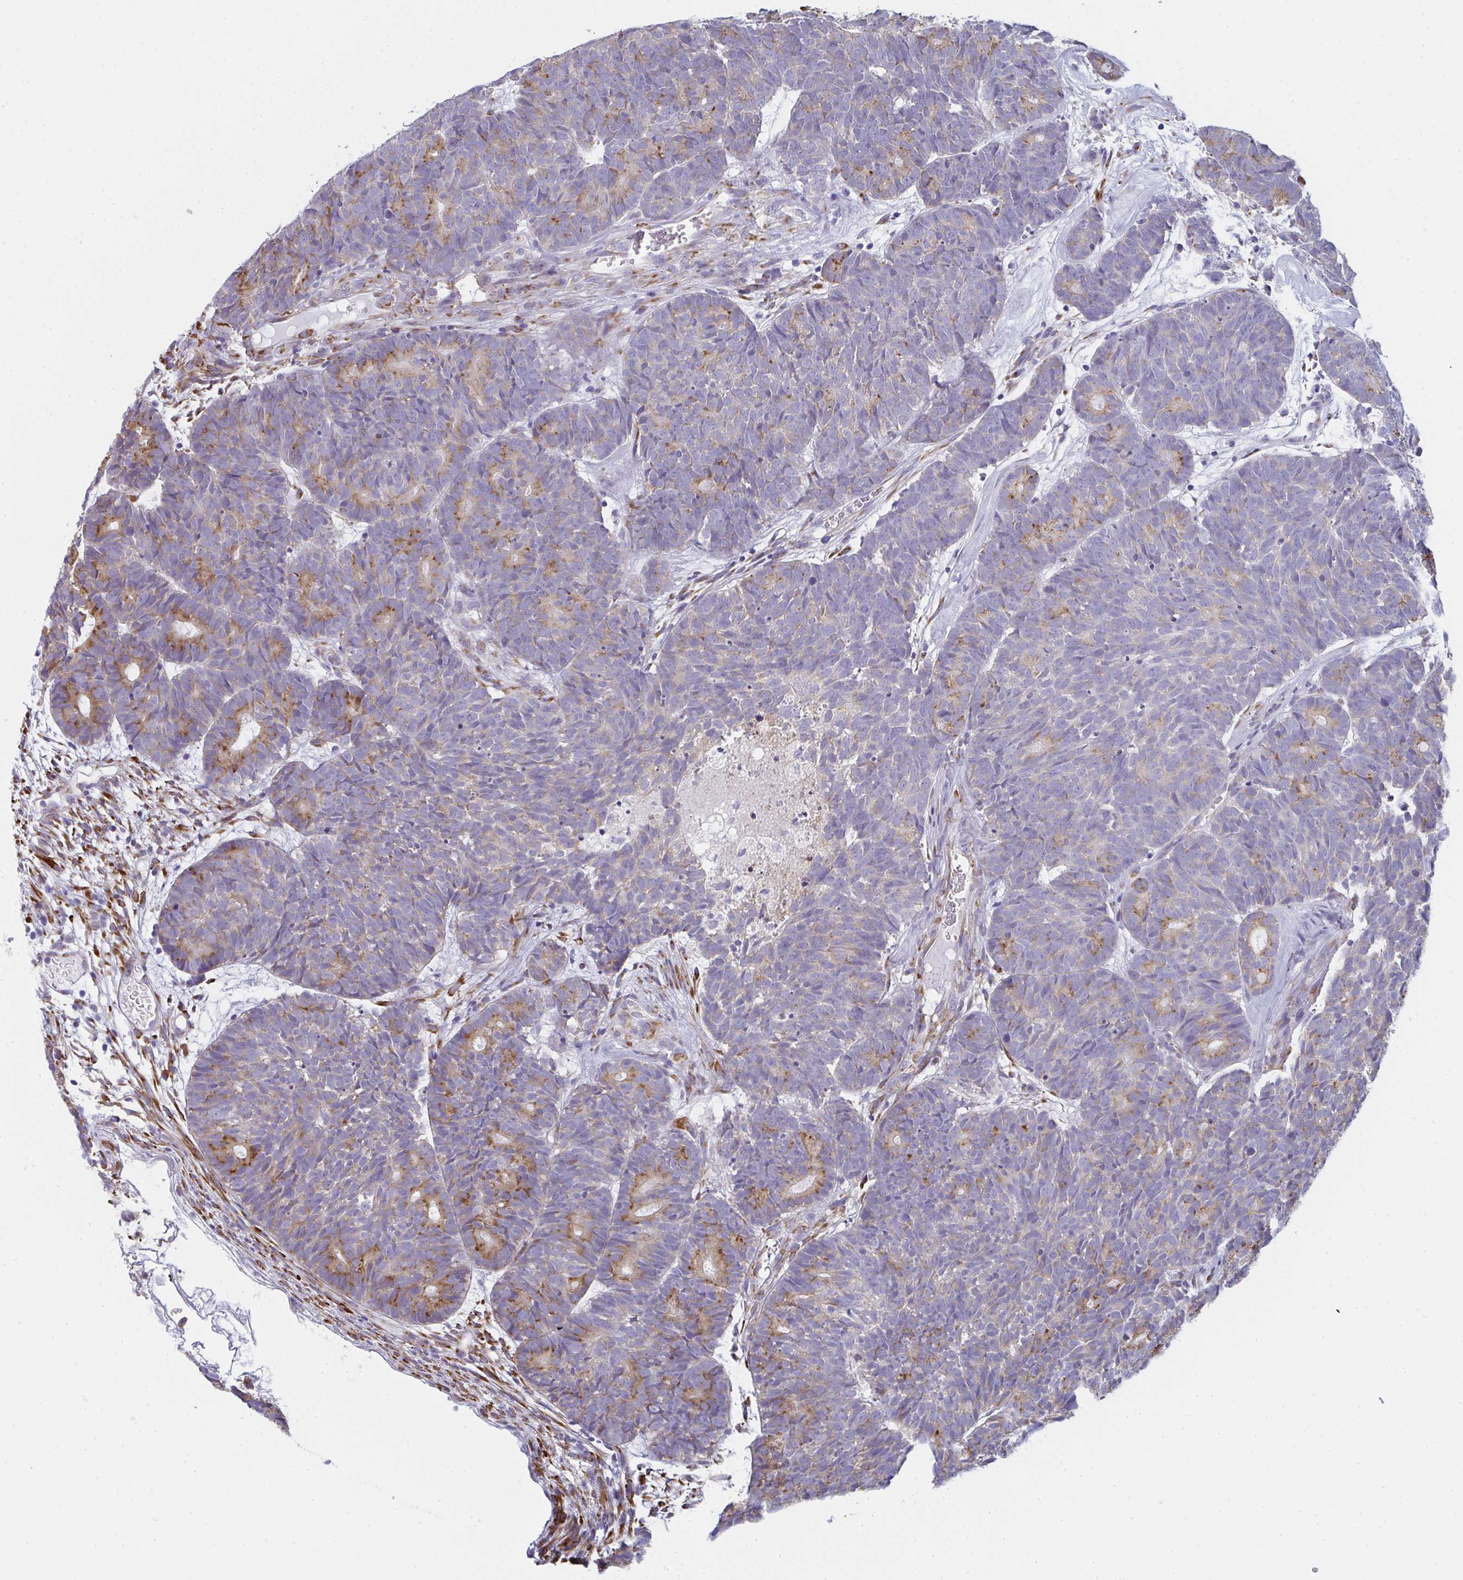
{"staining": {"intensity": "moderate", "quantity": "25%-75%", "location": "cytoplasmic/membranous"}, "tissue": "head and neck cancer", "cell_type": "Tumor cells", "image_type": "cancer", "snomed": [{"axis": "morphology", "description": "Adenocarcinoma, NOS"}, {"axis": "topography", "description": "Head-Neck"}], "caption": "Protein staining of adenocarcinoma (head and neck) tissue exhibits moderate cytoplasmic/membranous expression in about 25%-75% of tumor cells.", "gene": "SHROOM1", "patient": {"sex": "female", "age": 81}}